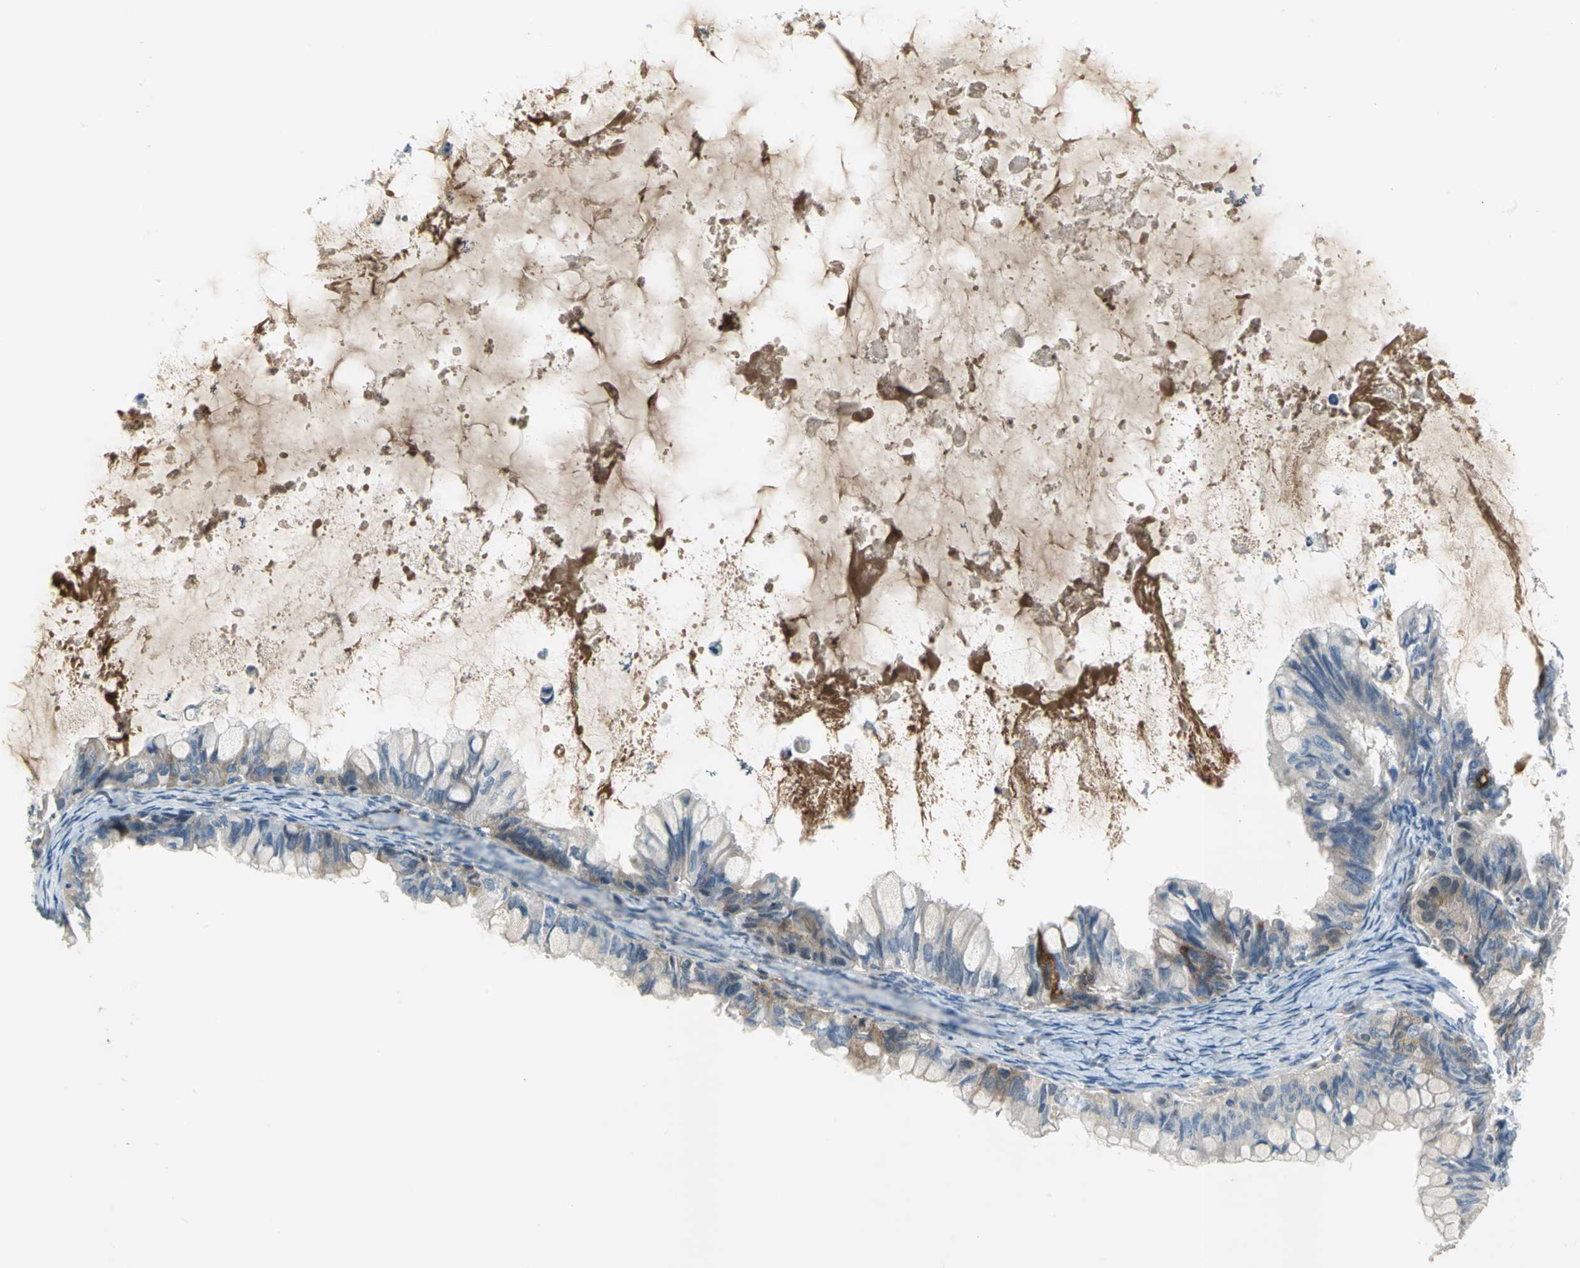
{"staining": {"intensity": "moderate", "quantity": "25%-75%", "location": "cytoplasmic/membranous,nuclear"}, "tissue": "ovarian cancer", "cell_type": "Tumor cells", "image_type": "cancer", "snomed": [{"axis": "morphology", "description": "Cystadenocarcinoma, mucinous, NOS"}, {"axis": "topography", "description": "Ovary"}], "caption": "High-power microscopy captured an immunohistochemistry (IHC) photomicrograph of ovarian mucinous cystadenocarcinoma, revealing moderate cytoplasmic/membranous and nuclear positivity in approximately 25%-75% of tumor cells.", "gene": "ZIC1", "patient": {"sex": "female", "age": 80}}